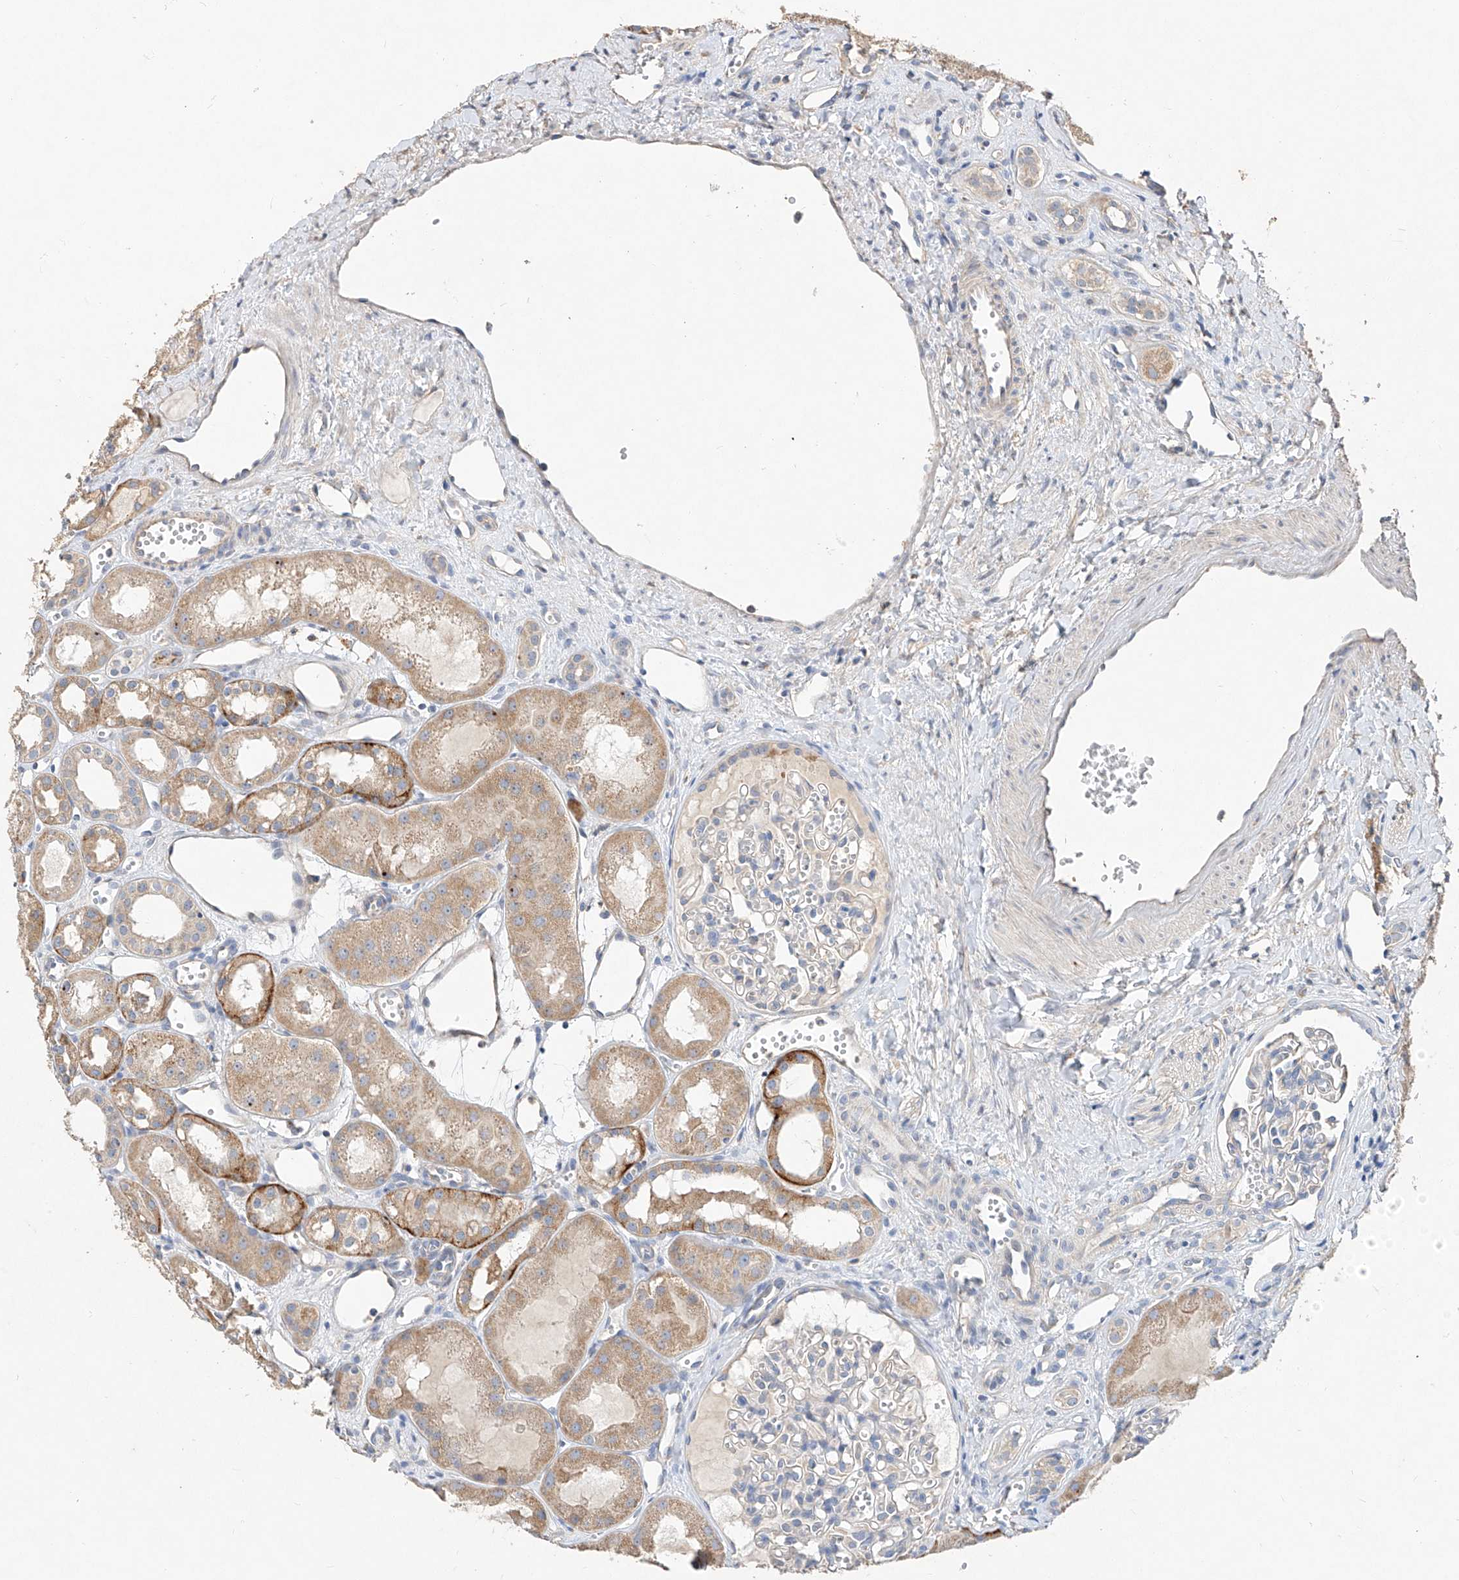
{"staining": {"intensity": "negative", "quantity": "none", "location": "none"}, "tissue": "kidney", "cell_type": "Cells in glomeruli", "image_type": "normal", "snomed": [{"axis": "morphology", "description": "Normal tissue, NOS"}, {"axis": "topography", "description": "Kidney"}], "caption": "A high-resolution micrograph shows immunohistochemistry staining of benign kidney, which reveals no significant positivity in cells in glomeruli.", "gene": "AMD1", "patient": {"sex": "male", "age": 16}}